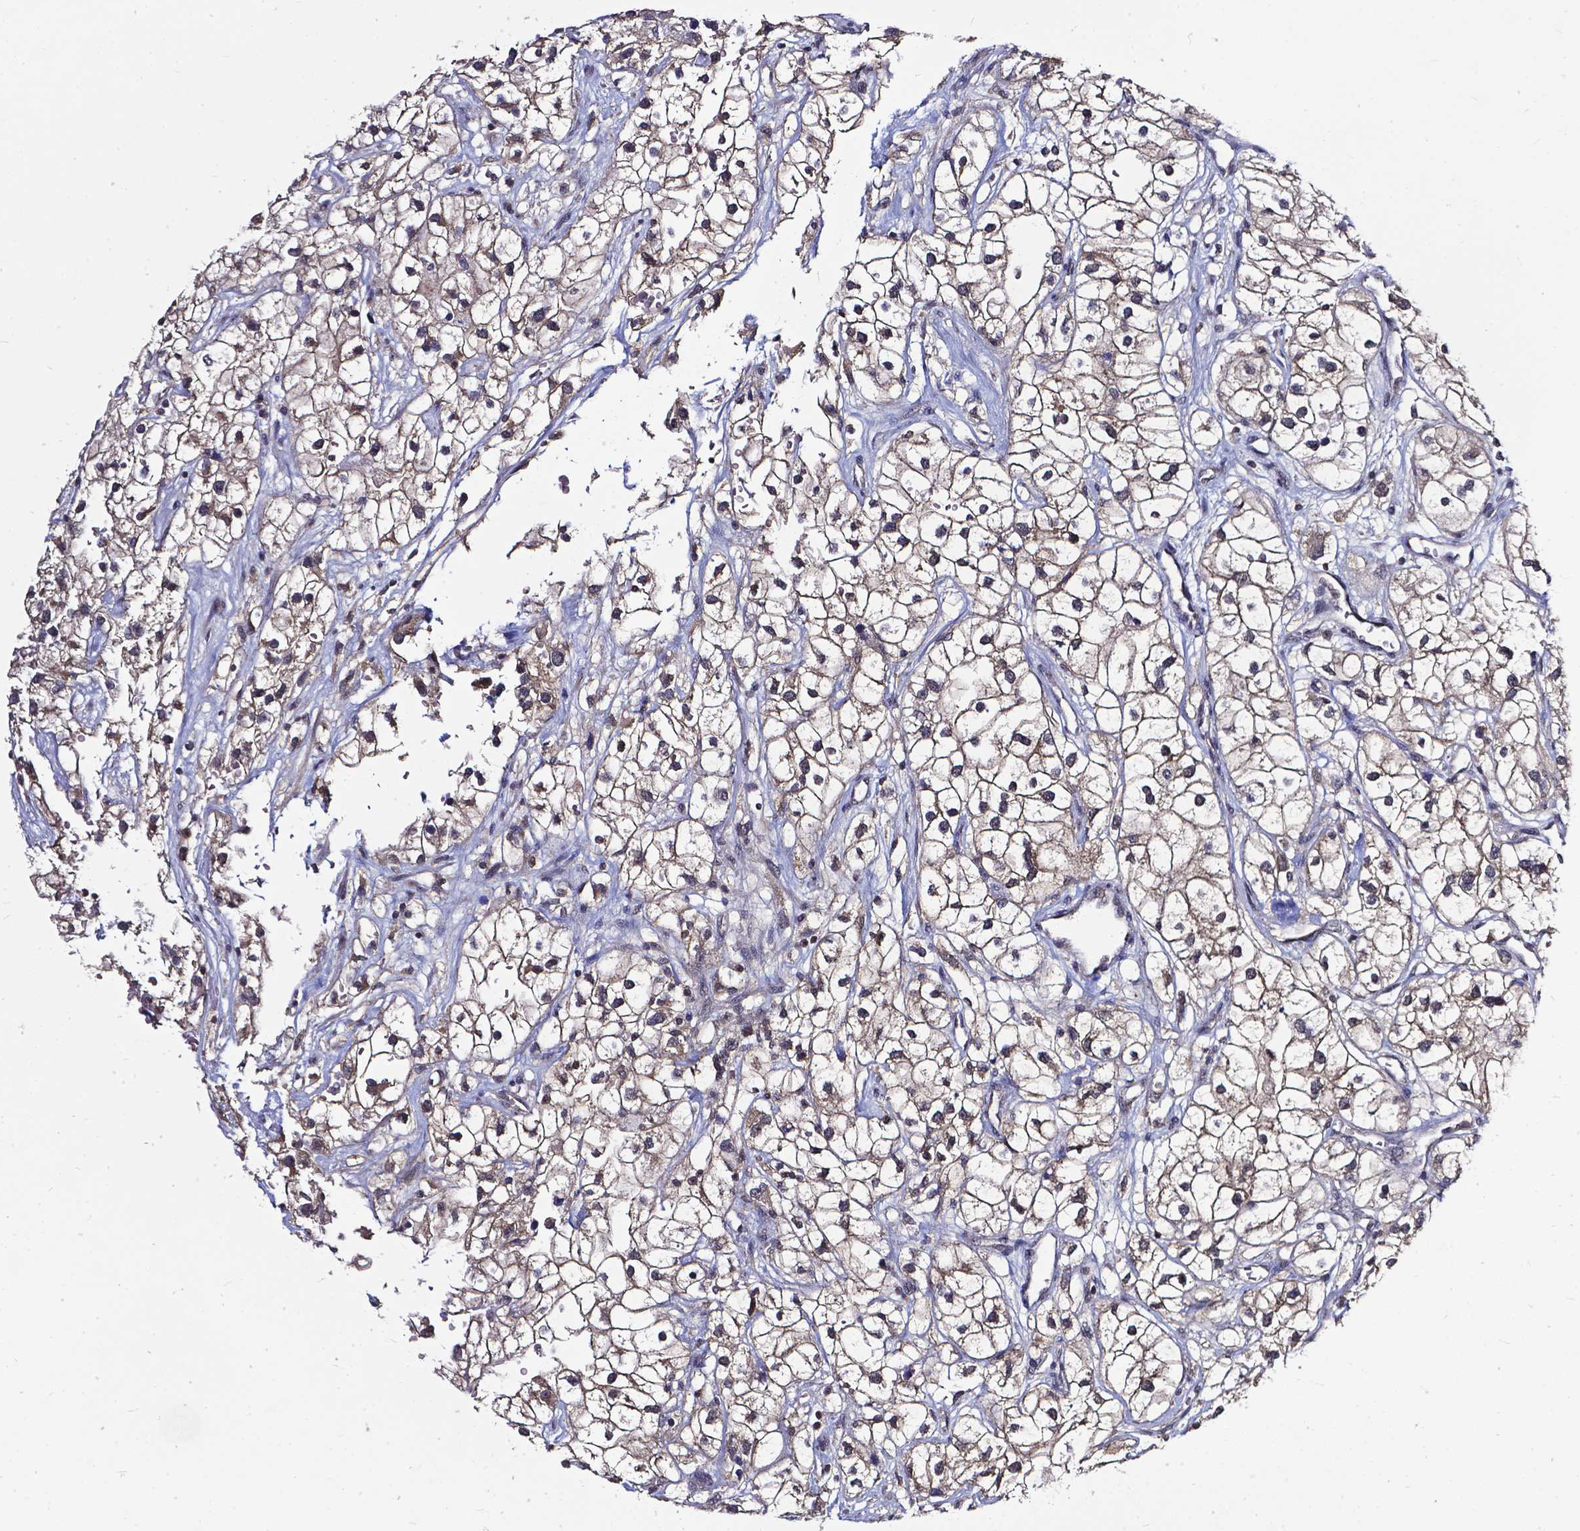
{"staining": {"intensity": "weak", "quantity": "<25%", "location": "nuclear"}, "tissue": "renal cancer", "cell_type": "Tumor cells", "image_type": "cancer", "snomed": [{"axis": "morphology", "description": "Adenocarcinoma, NOS"}, {"axis": "topography", "description": "Kidney"}], "caption": "This histopathology image is of renal adenocarcinoma stained with immunohistochemistry (IHC) to label a protein in brown with the nuclei are counter-stained blue. There is no staining in tumor cells.", "gene": "OTUB1", "patient": {"sex": "male", "age": 59}}